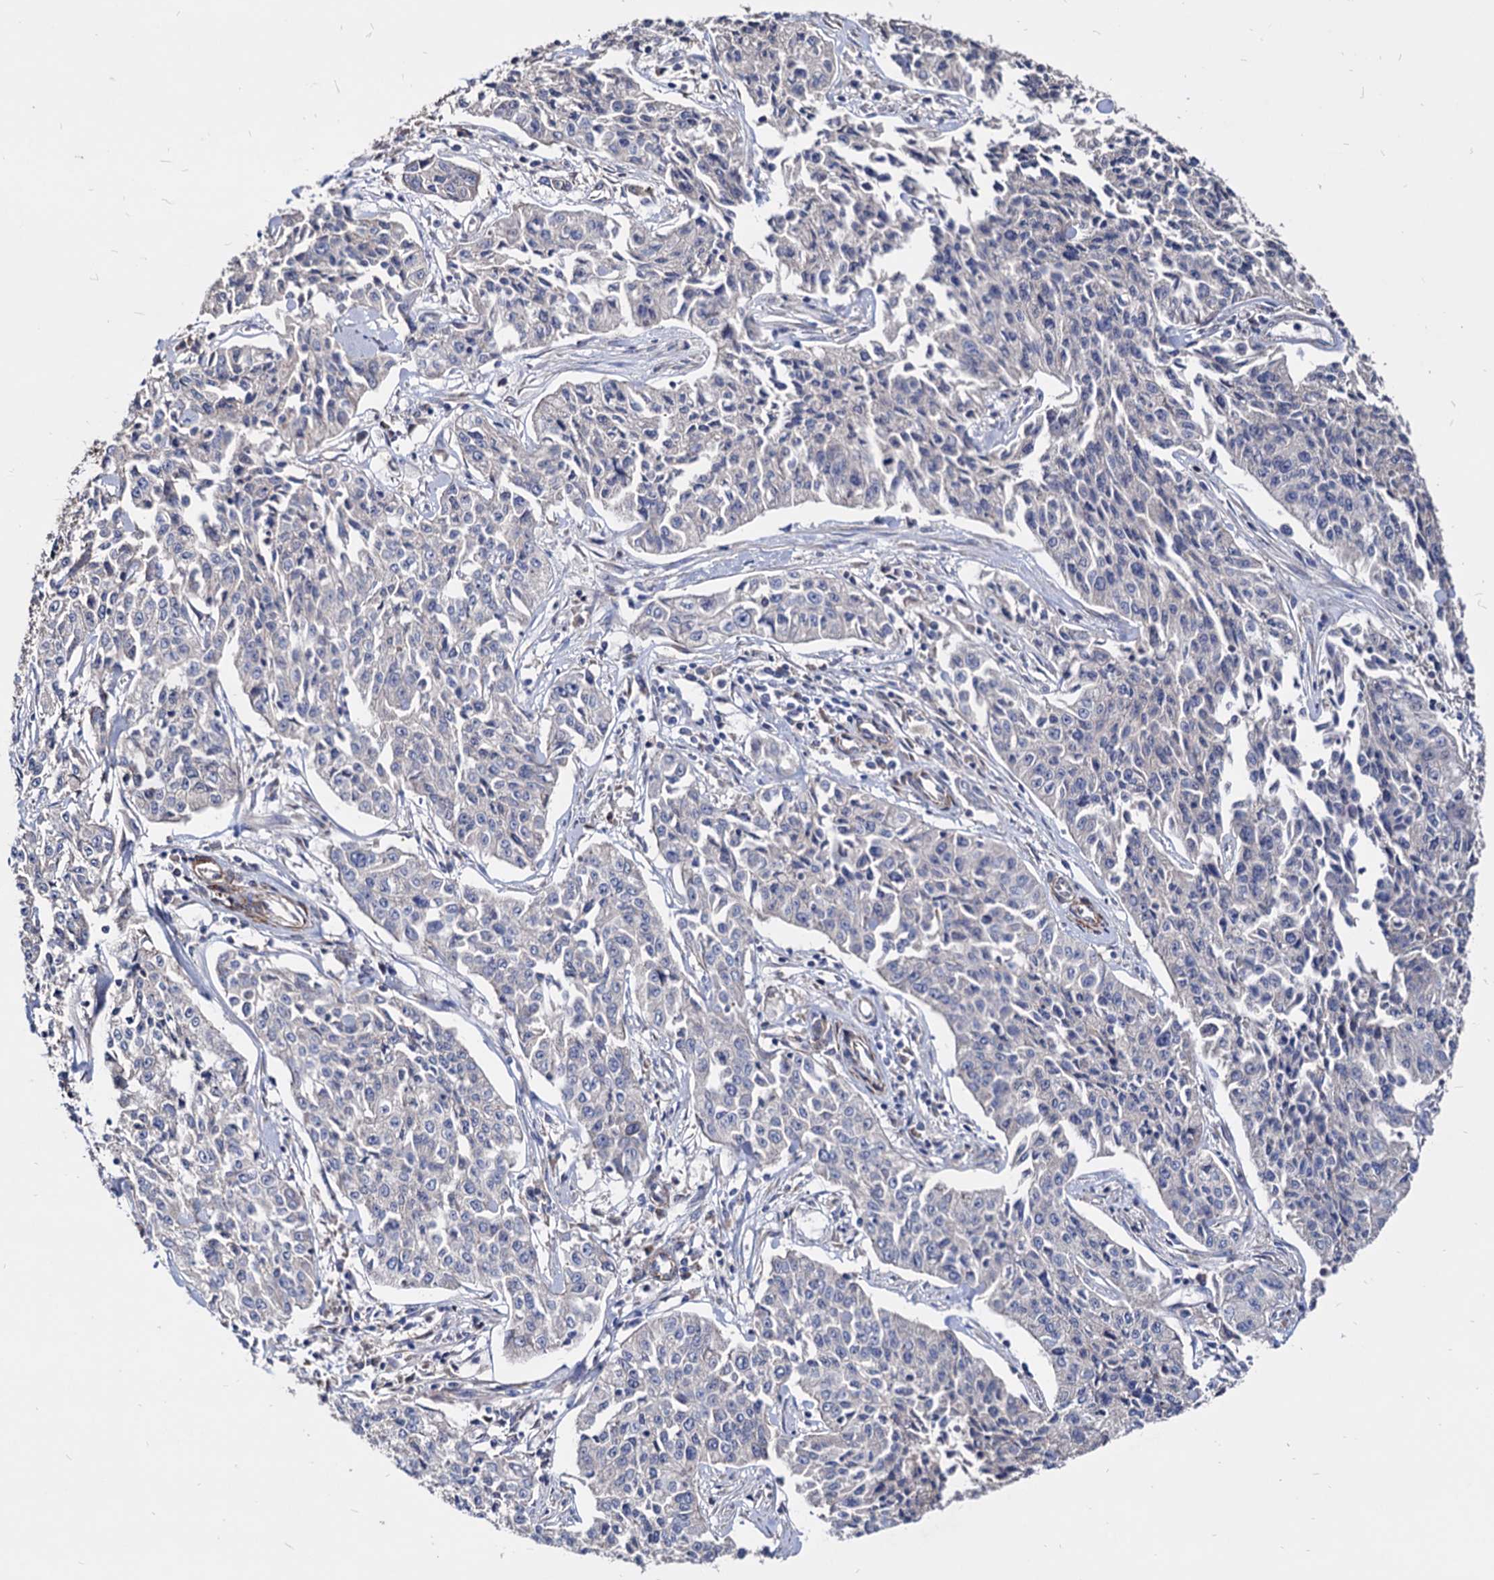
{"staining": {"intensity": "negative", "quantity": "none", "location": "none"}, "tissue": "cervical cancer", "cell_type": "Tumor cells", "image_type": "cancer", "snomed": [{"axis": "morphology", "description": "Squamous cell carcinoma, NOS"}, {"axis": "topography", "description": "Cervix"}], "caption": "Tumor cells show no significant protein positivity in squamous cell carcinoma (cervical). (DAB immunohistochemistry (IHC) with hematoxylin counter stain).", "gene": "WDR11", "patient": {"sex": "female", "age": 35}}